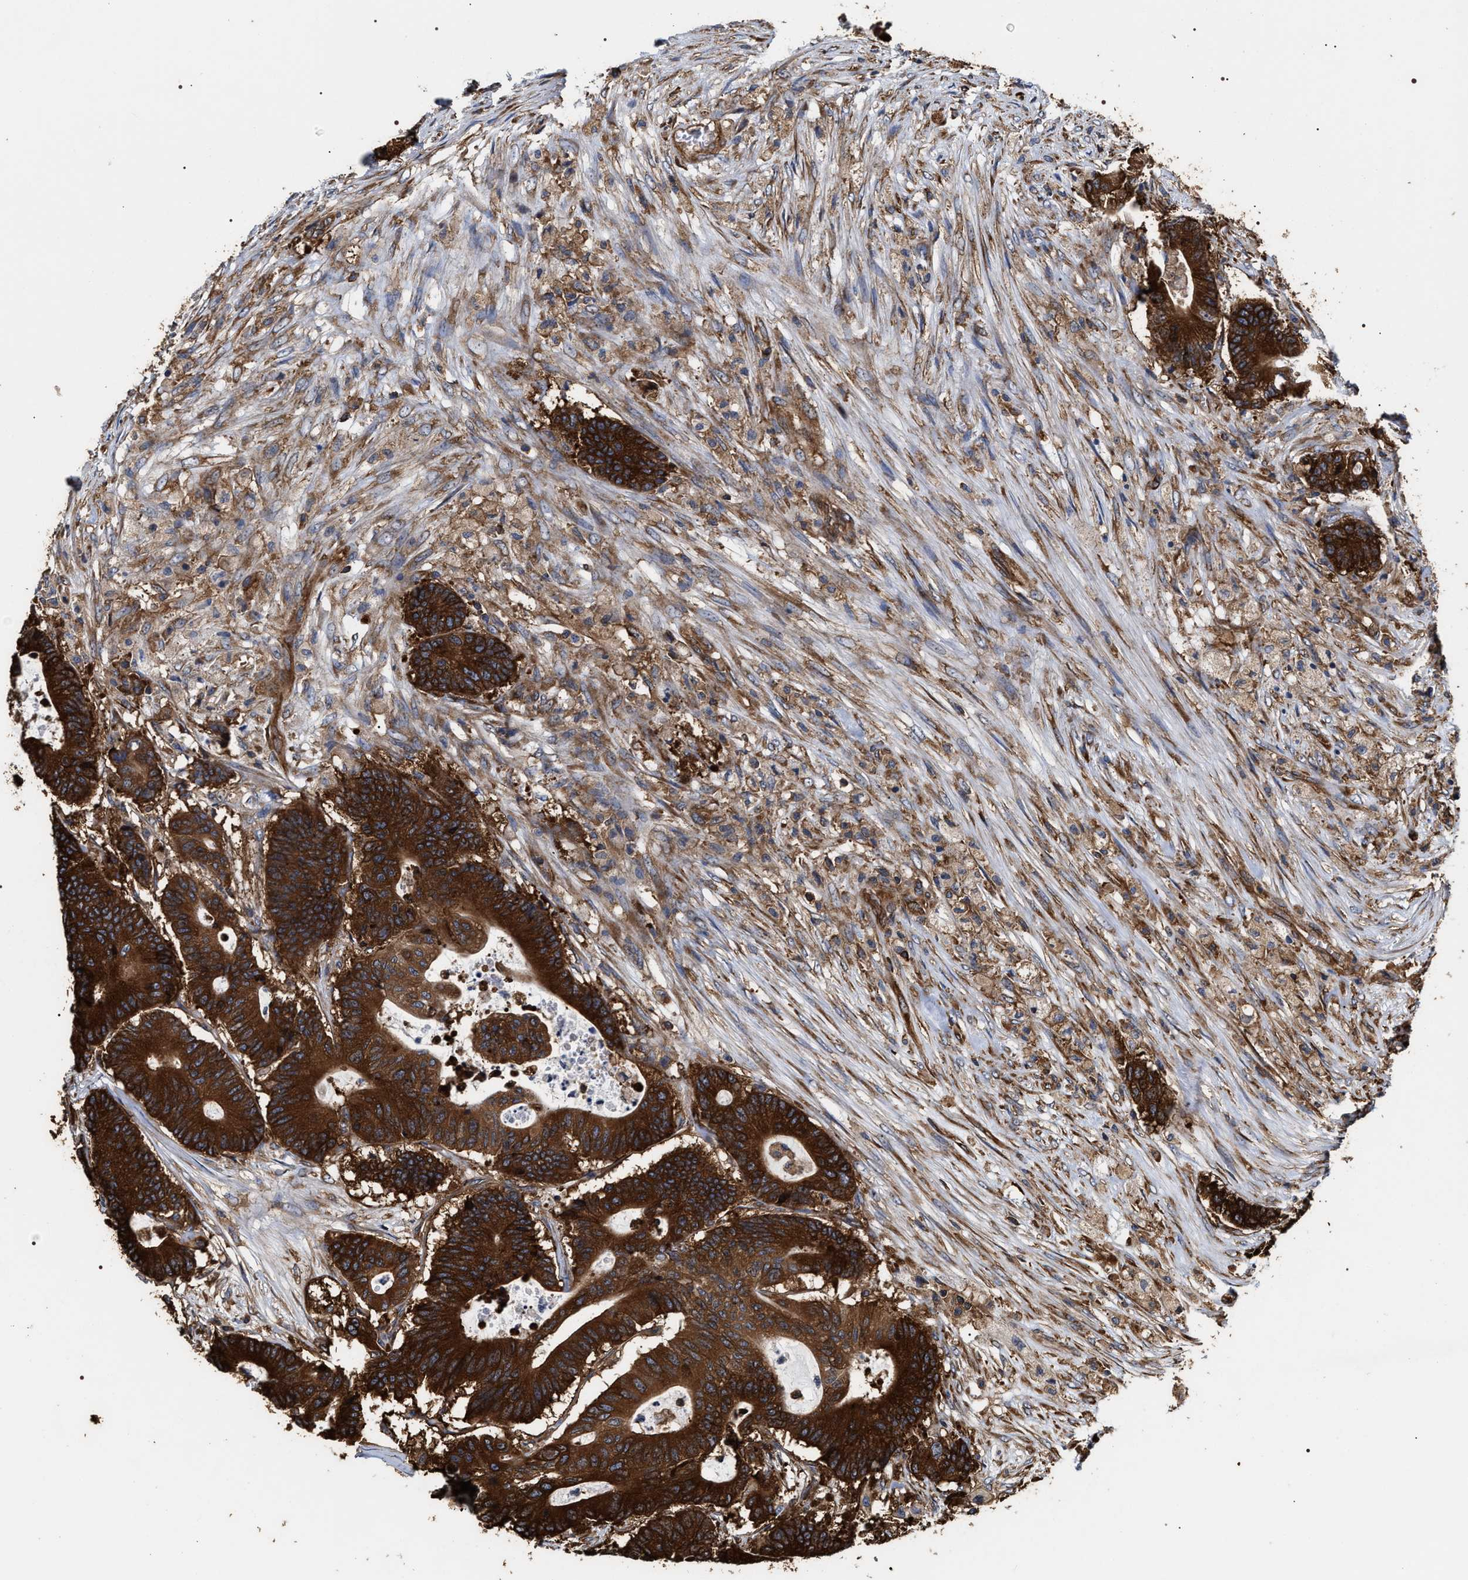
{"staining": {"intensity": "strong", "quantity": ">75%", "location": "cytoplasmic/membranous"}, "tissue": "colorectal cancer", "cell_type": "Tumor cells", "image_type": "cancer", "snomed": [{"axis": "morphology", "description": "Adenocarcinoma, NOS"}, {"axis": "topography", "description": "Colon"}], "caption": "The image displays staining of adenocarcinoma (colorectal), revealing strong cytoplasmic/membranous protein staining (brown color) within tumor cells.", "gene": "SERBP1", "patient": {"sex": "female", "age": 84}}